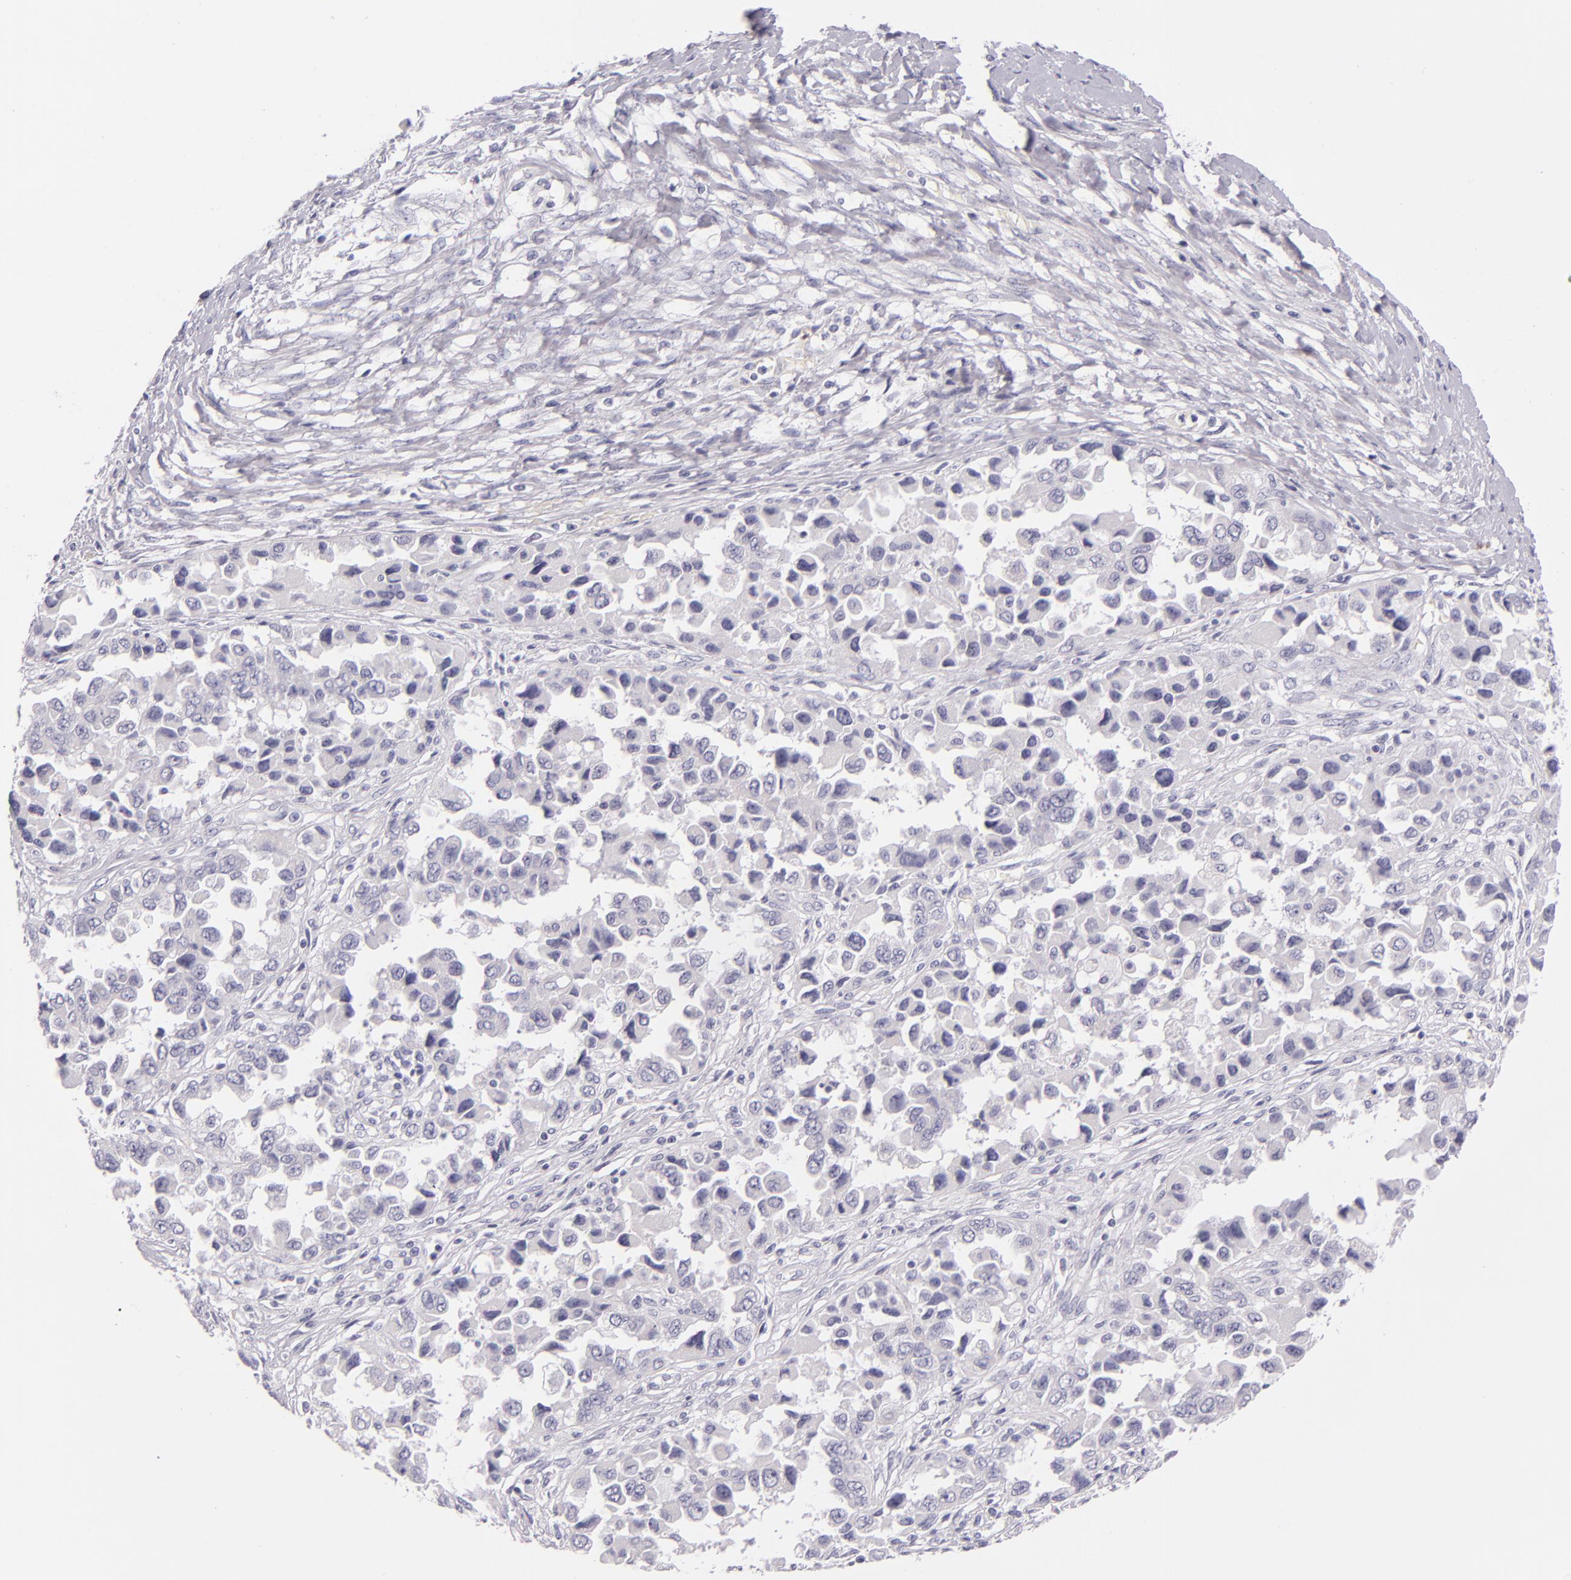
{"staining": {"intensity": "negative", "quantity": "none", "location": "none"}, "tissue": "ovarian cancer", "cell_type": "Tumor cells", "image_type": "cancer", "snomed": [{"axis": "morphology", "description": "Cystadenocarcinoma, serous, NOS"}, {"axis": "topography", "description": "Ovary"}], "caption": "Ovarian cancer was stained to show a protein in brown. There is no significant staining in tumor cells.", "gene": "INA", "patient": {"sex": "female", "age": 84}}